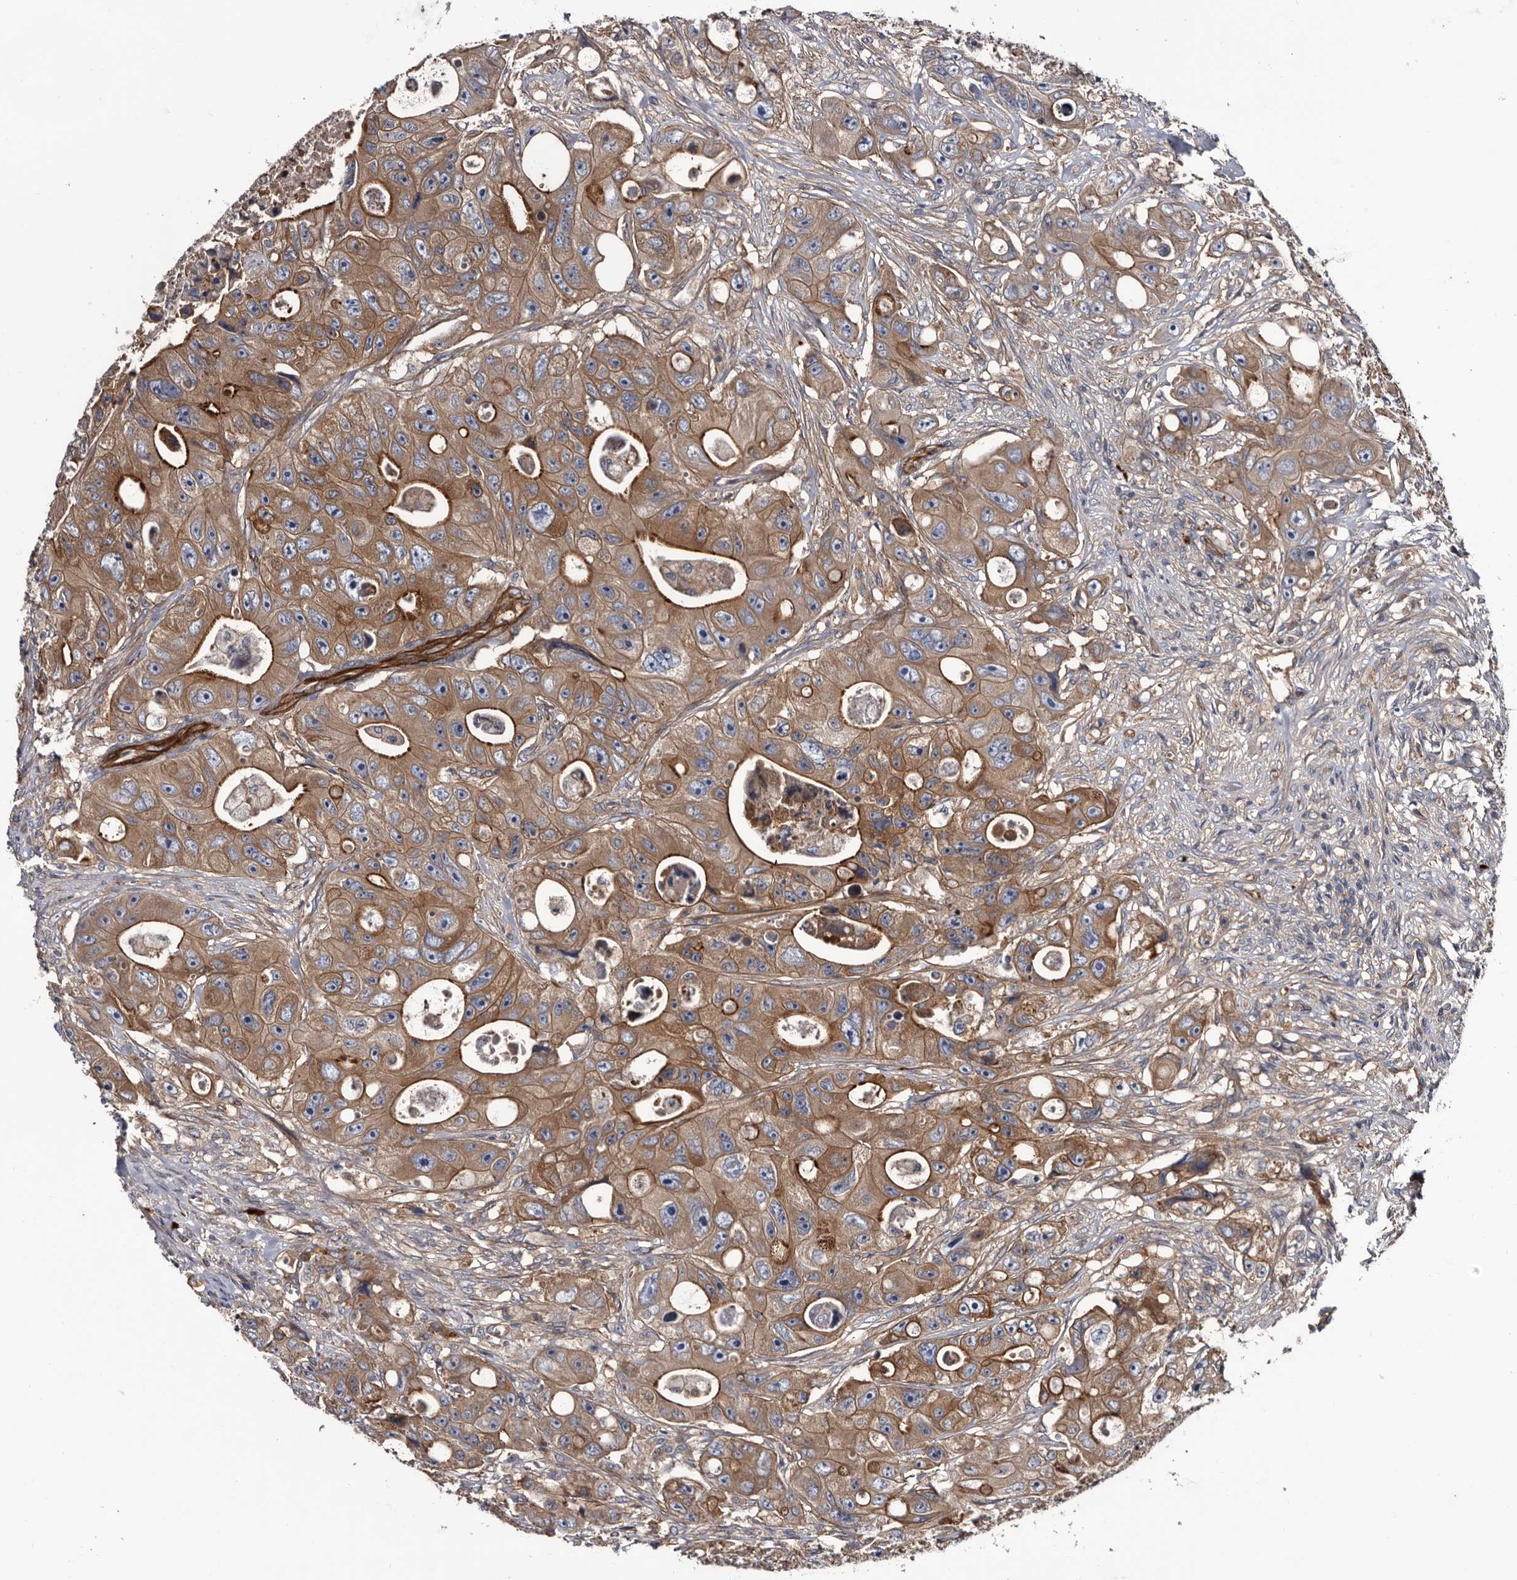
{"staining": {"intensity": "moderate", "quantity": ">75%", "location": "cytoplasmic/membranous"}, "tissue": "colorectal cancer", "cell_type": "Tumor cells", "image_type": "cancer", "snomed": [{"axis": "morphology", "description": "Adenocarcinoma, NOS"}, {"axis": "topography", "description": "Colon"}], "caption": "About >75% of tumor cells in colorectal adenocarcinoma show moderate cytoplasmic/membranous protein expression as visualized by brown immunohistochemical staining.", "gene": "TSPAN17", "patient": {"sex": "female", "age": 46}}